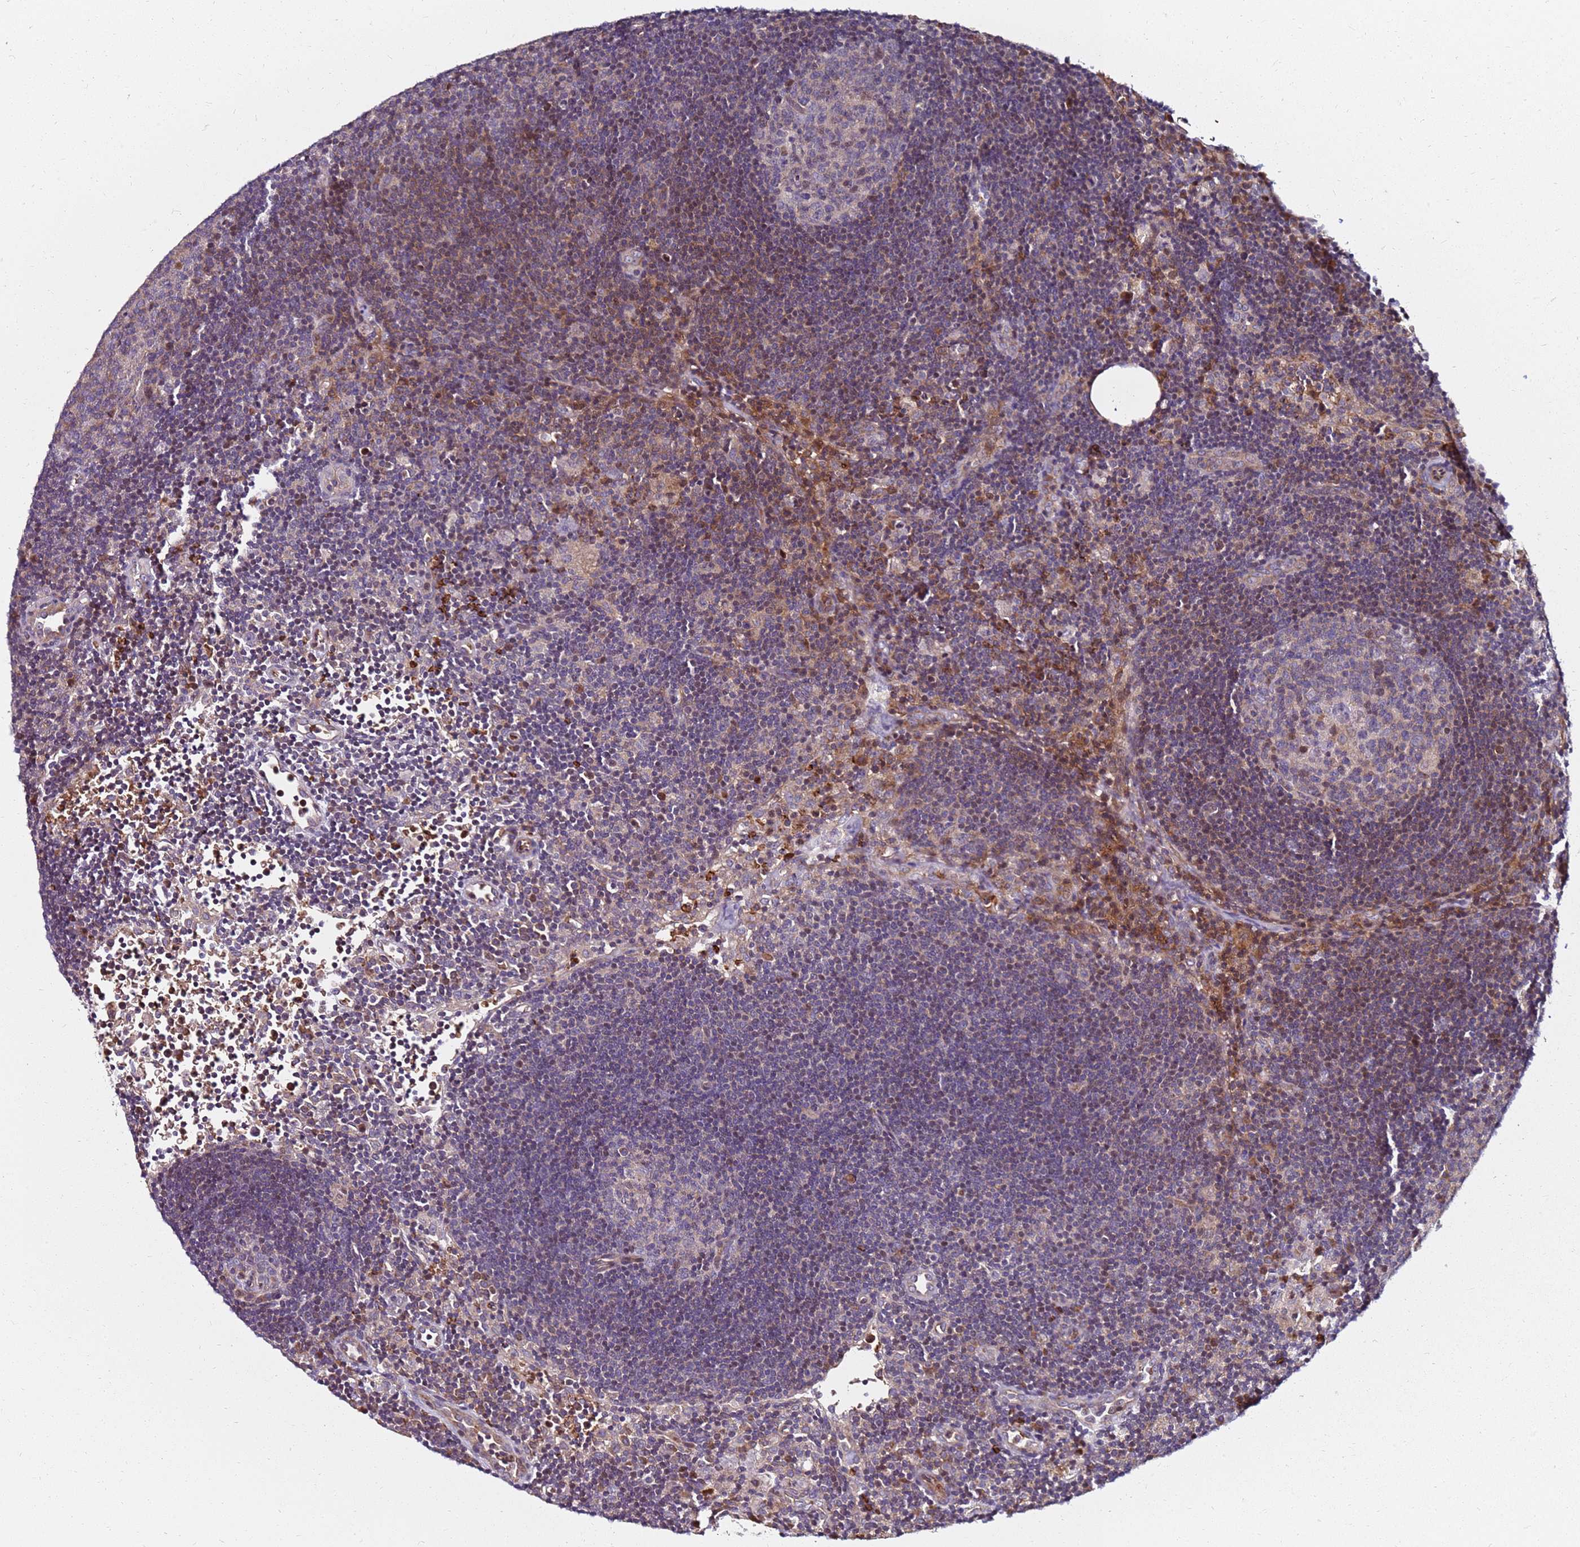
{"staining": {"intensity": "moderate", "quantity": "<25%", "location": "cytoplasmic/membranous"}, "tissue": "lymph node", "cell_type": "Germinal center cells", "image_type": "normal", "snomed": [{"axis": "morphology", "description": "Normal tissue, NOS"}, {"axis": "topography", "description": "Lymph node"}], "caption": "Lymph node stained with DAB immunohistochemistry (IHC) shows low levels of moderate cytoplasmic/membranous staining in about <25% of germinal center cells.", "gene": "RNF11", "patient": {"sex": "male", "age": 62}}